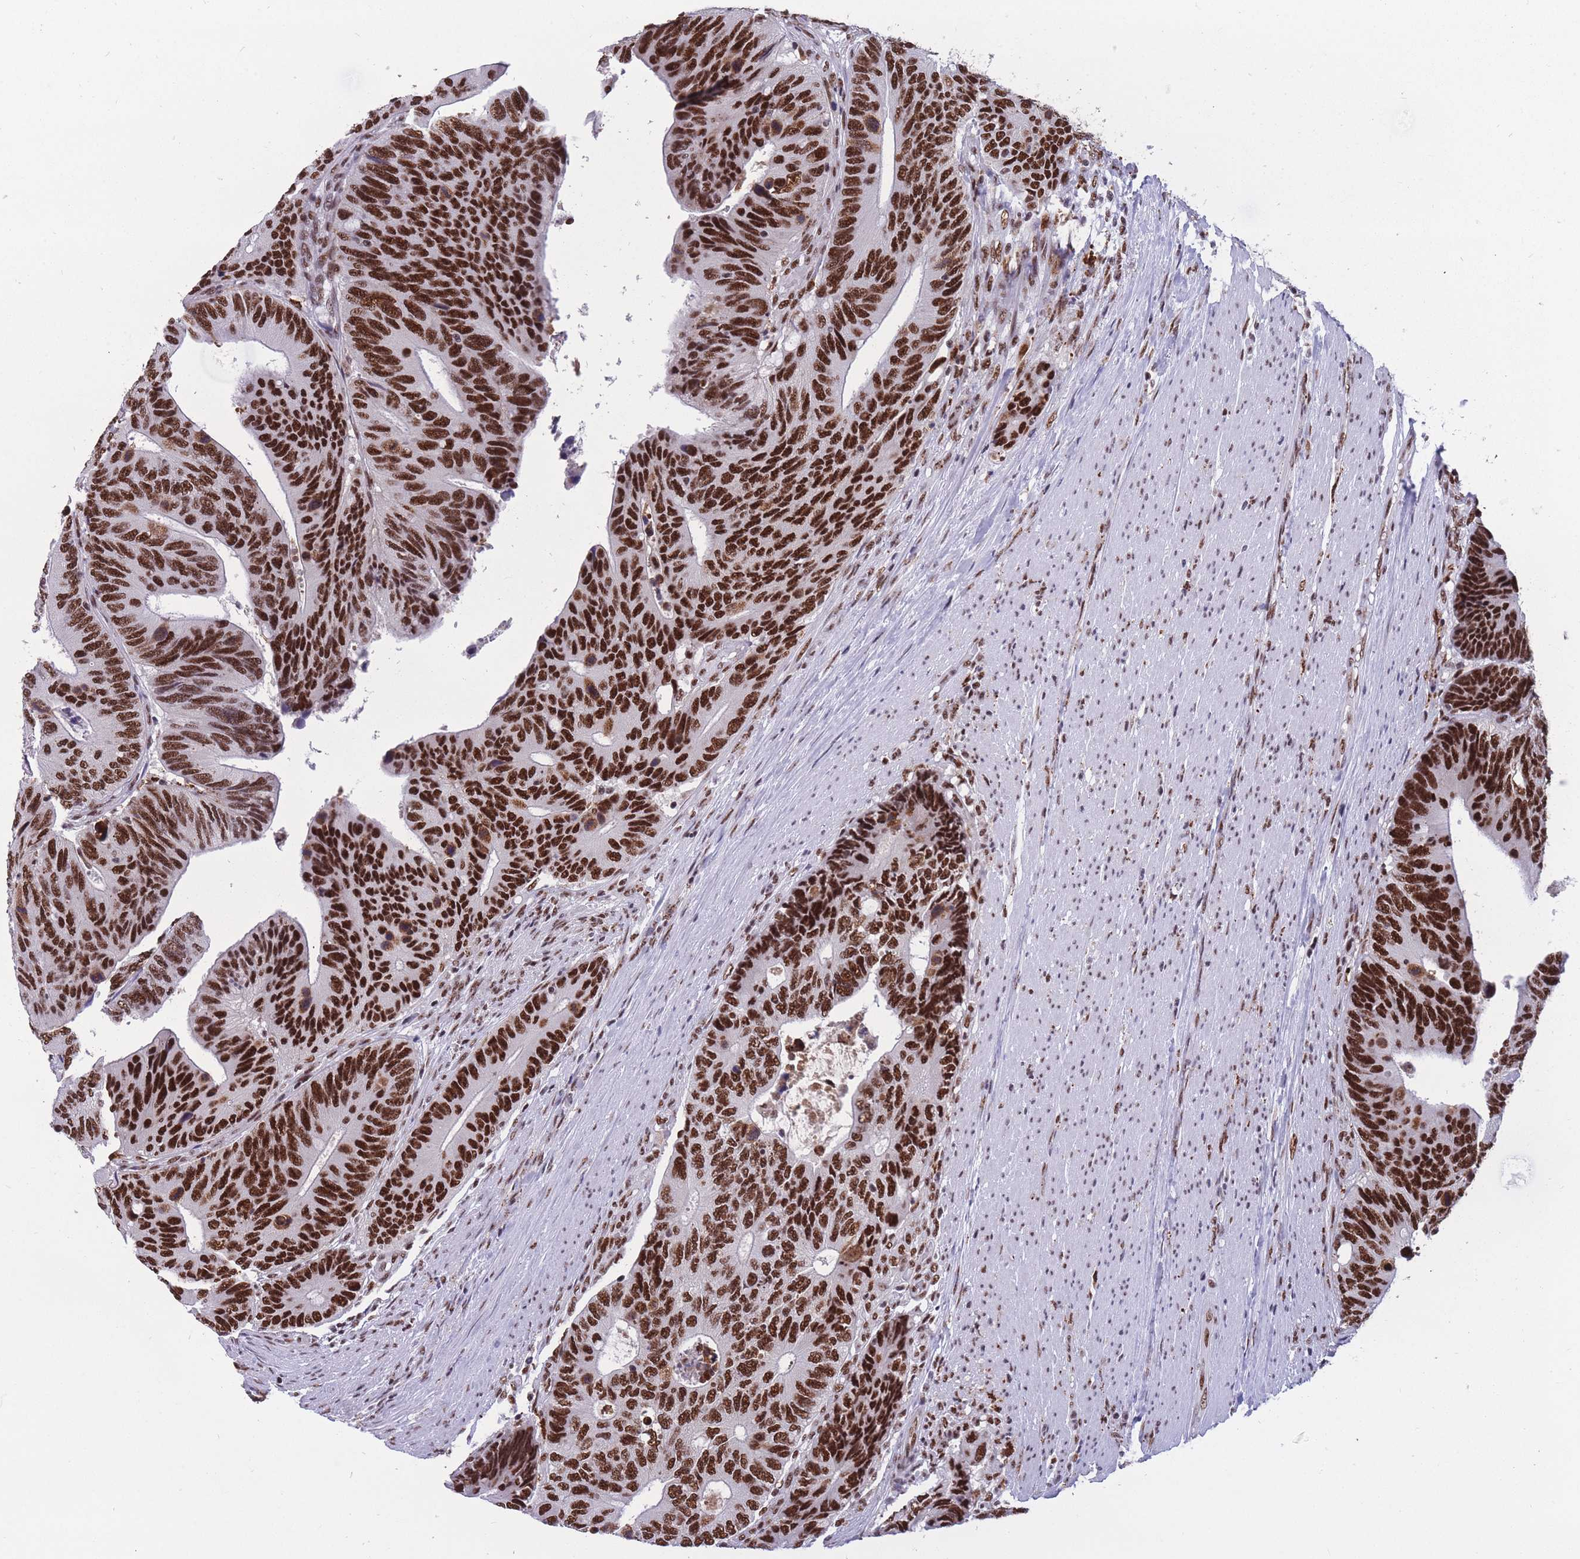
{"staining": {"intensity": "strong", "quantity": ">75%", "location": "nuclear"}, "tissue": "colorectal cancer", "cell_type": "Tumor cells", "image_type": "cancer", "snomed": [{"axis": "morphology", "description": "Adenocarcinoma, NOS"}, {"axis": "topography", "description": "Colon"}], "caption": "Immunohistochemistry (DAB (3,3'-diaminobenzidine)) staining of colorectal cancer (adenocarcinoma) shows strong nuclear protein staining in approximately >75% of tumor cells.", "gene": "PRPF19", "patient": {"sex": "male", "age": 87}}